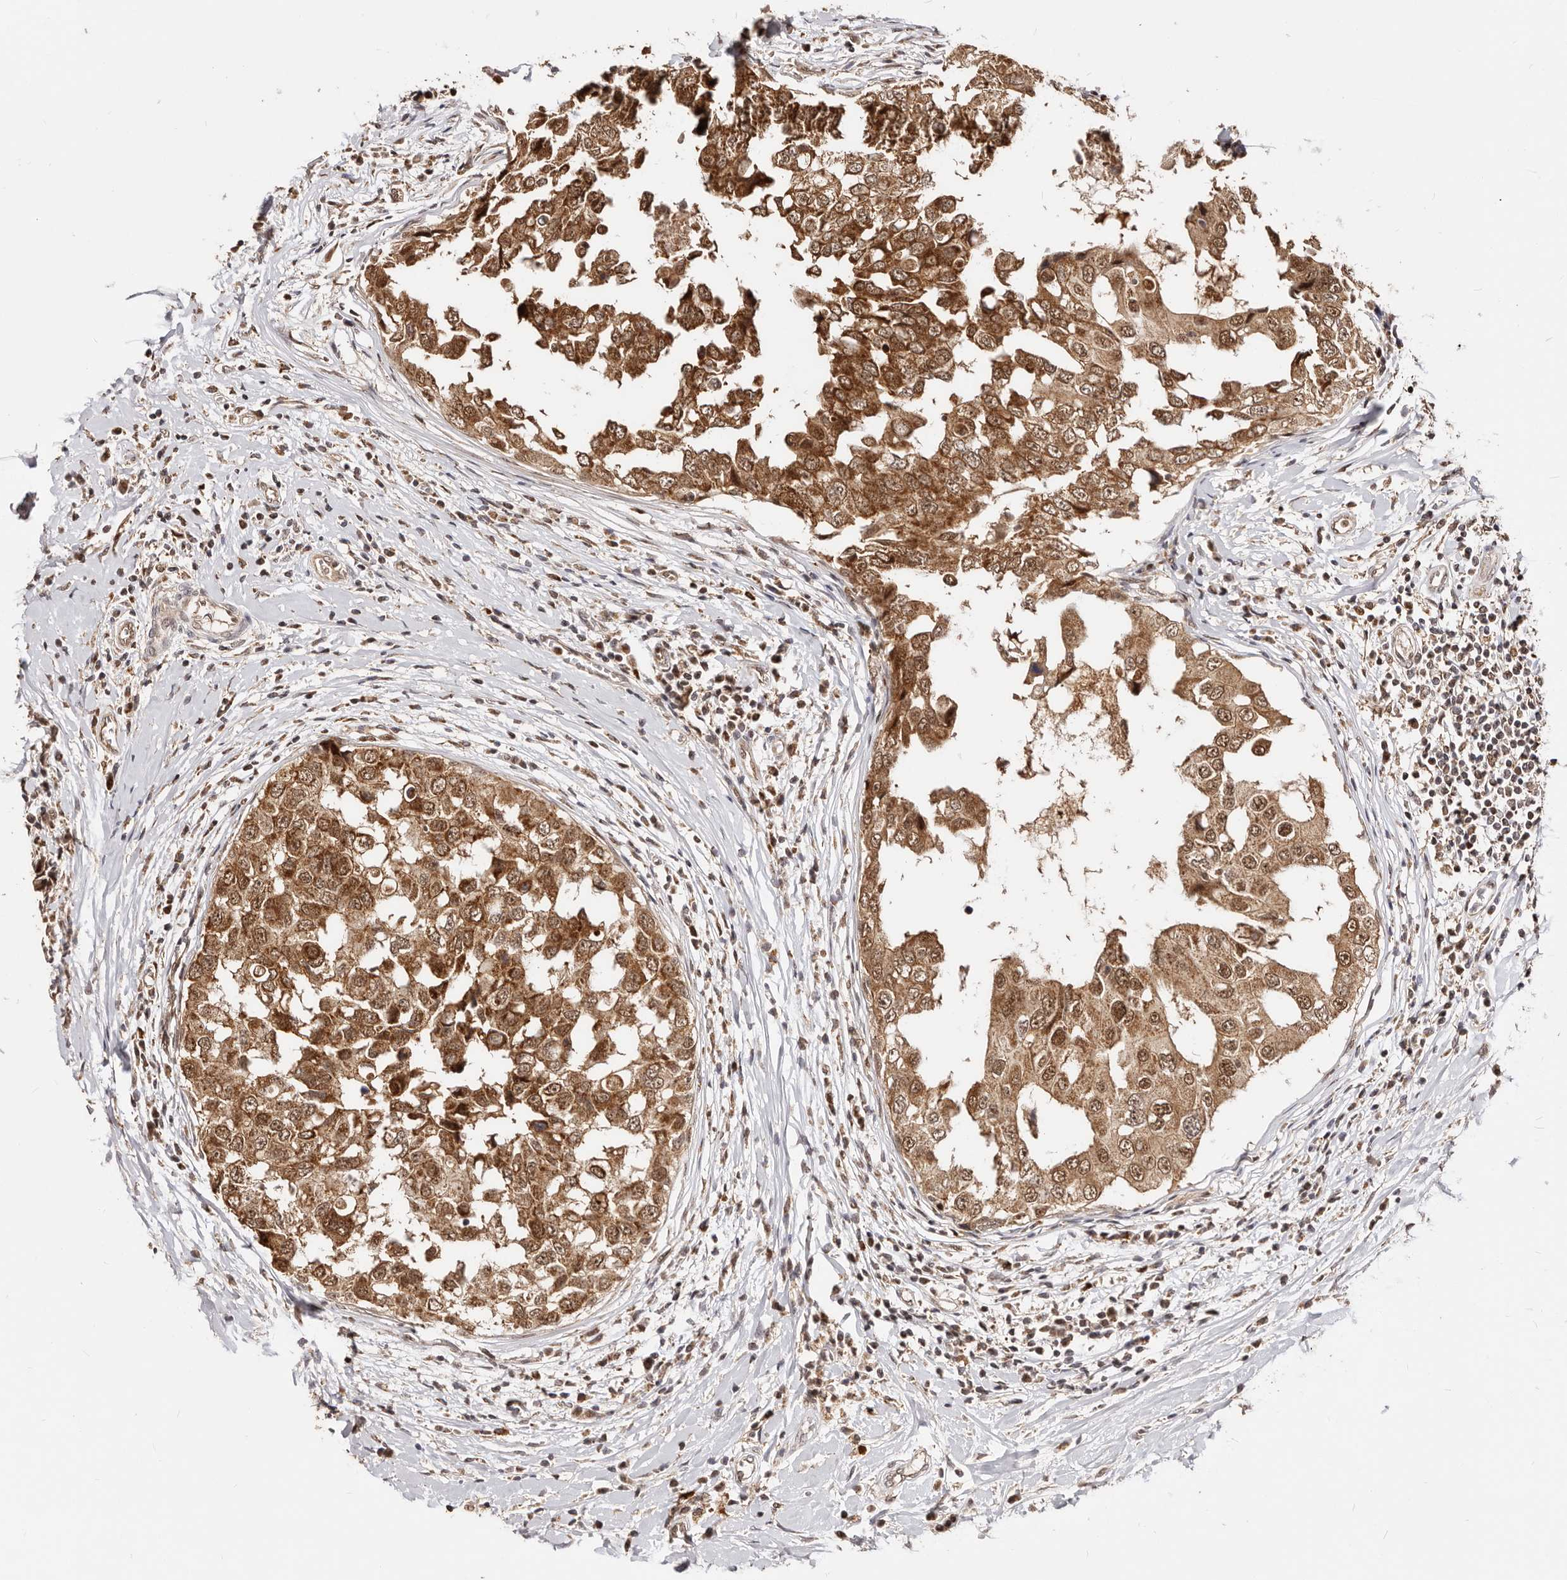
{"staining": {"intensity": "strong", "quantity": ">75%", "location": "cytoplasmic/membranous,nuclear"}, "tissue": "breast cancer", "cell_type": "Tumor cells", "image_type": "cancer", "snomed": [{"axis": "morphology", "description": "Duct carcinoma"}, {"axis": "topography", "description": "Breast"}], "caption": "Immunohistochemistry staining of breast cancer, which displays high levels of strong cytoplasmic/membranous and nuclear expression in approximately >75% of tumor cells indicating strong cytoplasmic/membranous and nuclear protein staining. The staining was performed using DAB (brown) for protein detection and nuclei were counterstained in hematoxylin (blue).", "gene": "SEC14L1", "patient": {"sex": "female", "age": 27}}